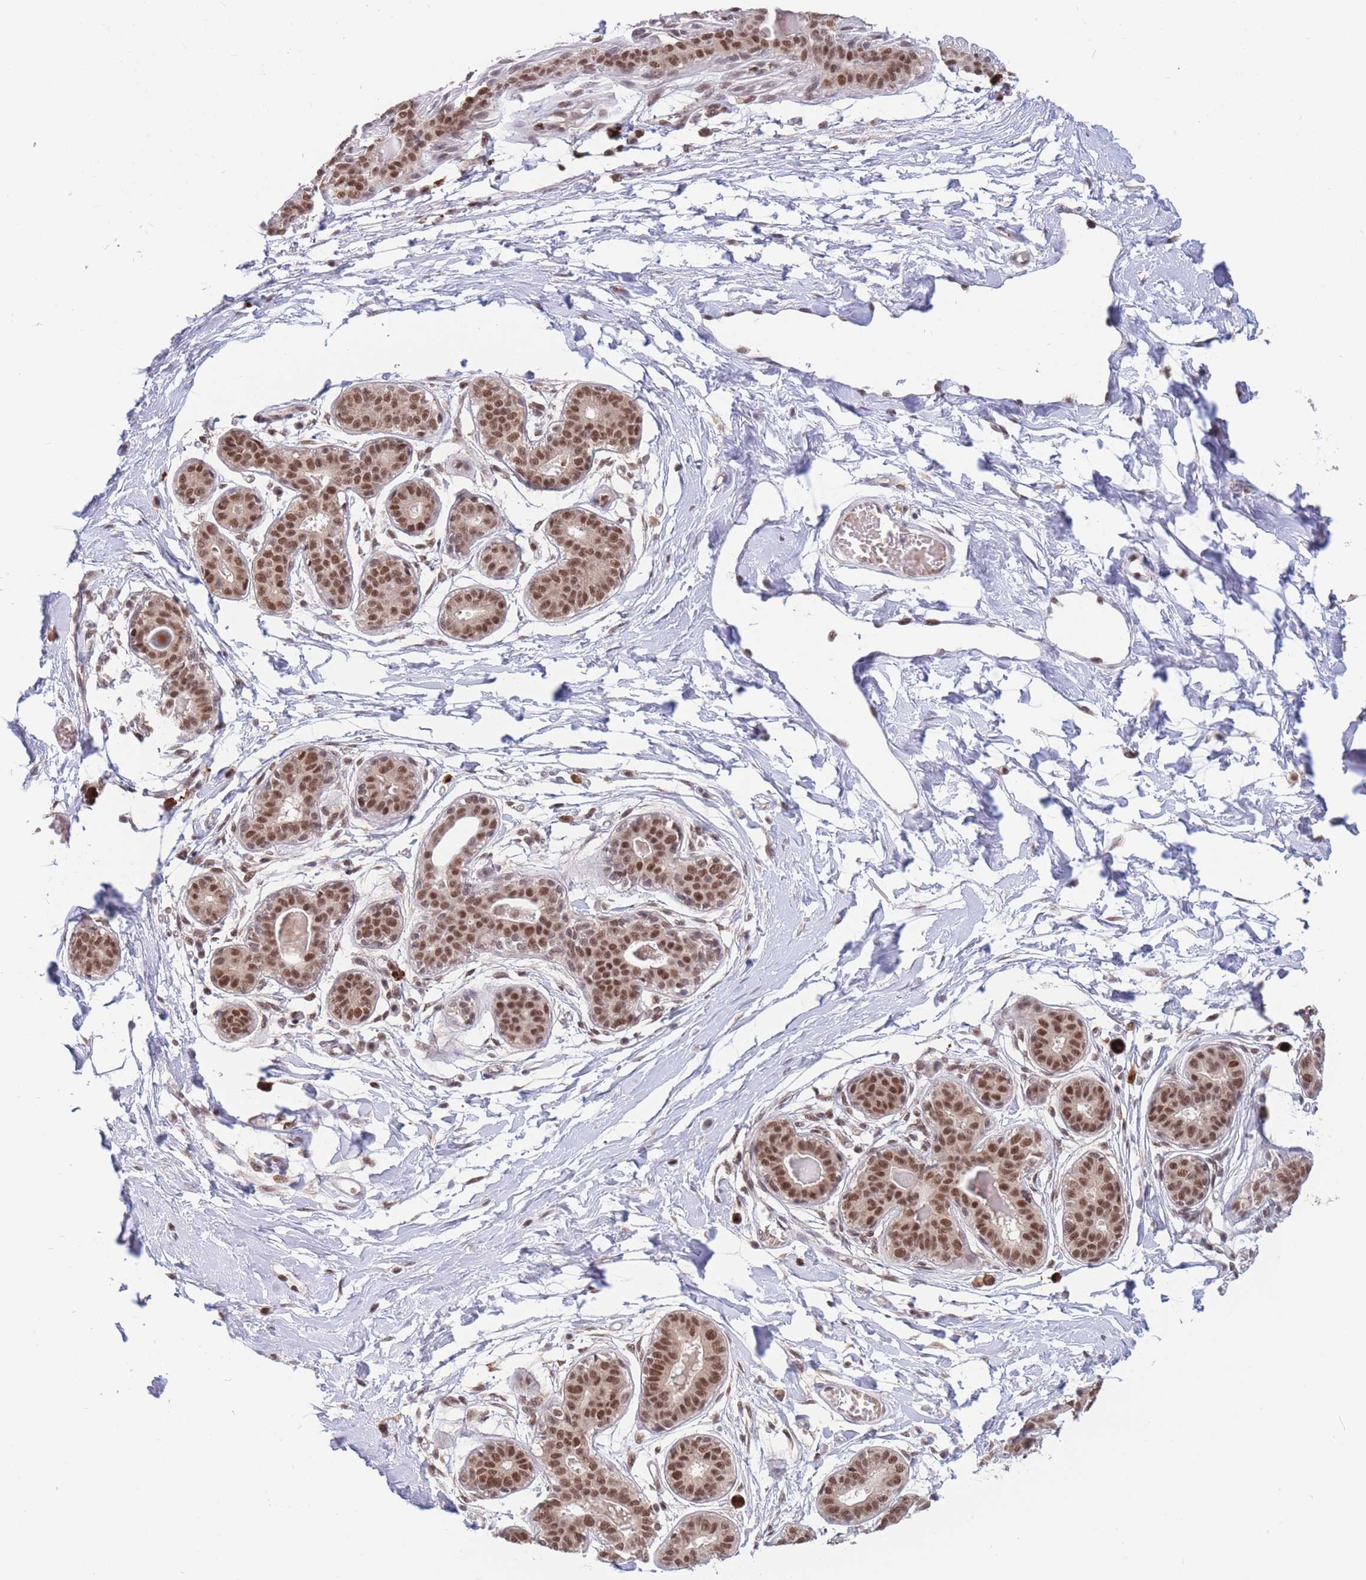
{"staining": {"intensity": "weak", "quantity": ">75%", "location": "nuclear"}, "tissue": "breast", "cell_type": "Adipocytes", "image_type": "normal", "snomed": [{"axis": "morphology", "description": "Normal tissue, NOS"}, {"axis": "topography", "description": "Breast"}], "caption": "This is a photomicrograph of immunohistochemistry (IHC) staining of unremarkable breast, which shows weak expression in the nuclear of adipocytes.", "gene": "SMAD9", "patient": {"sex": "female", "age": 45}}